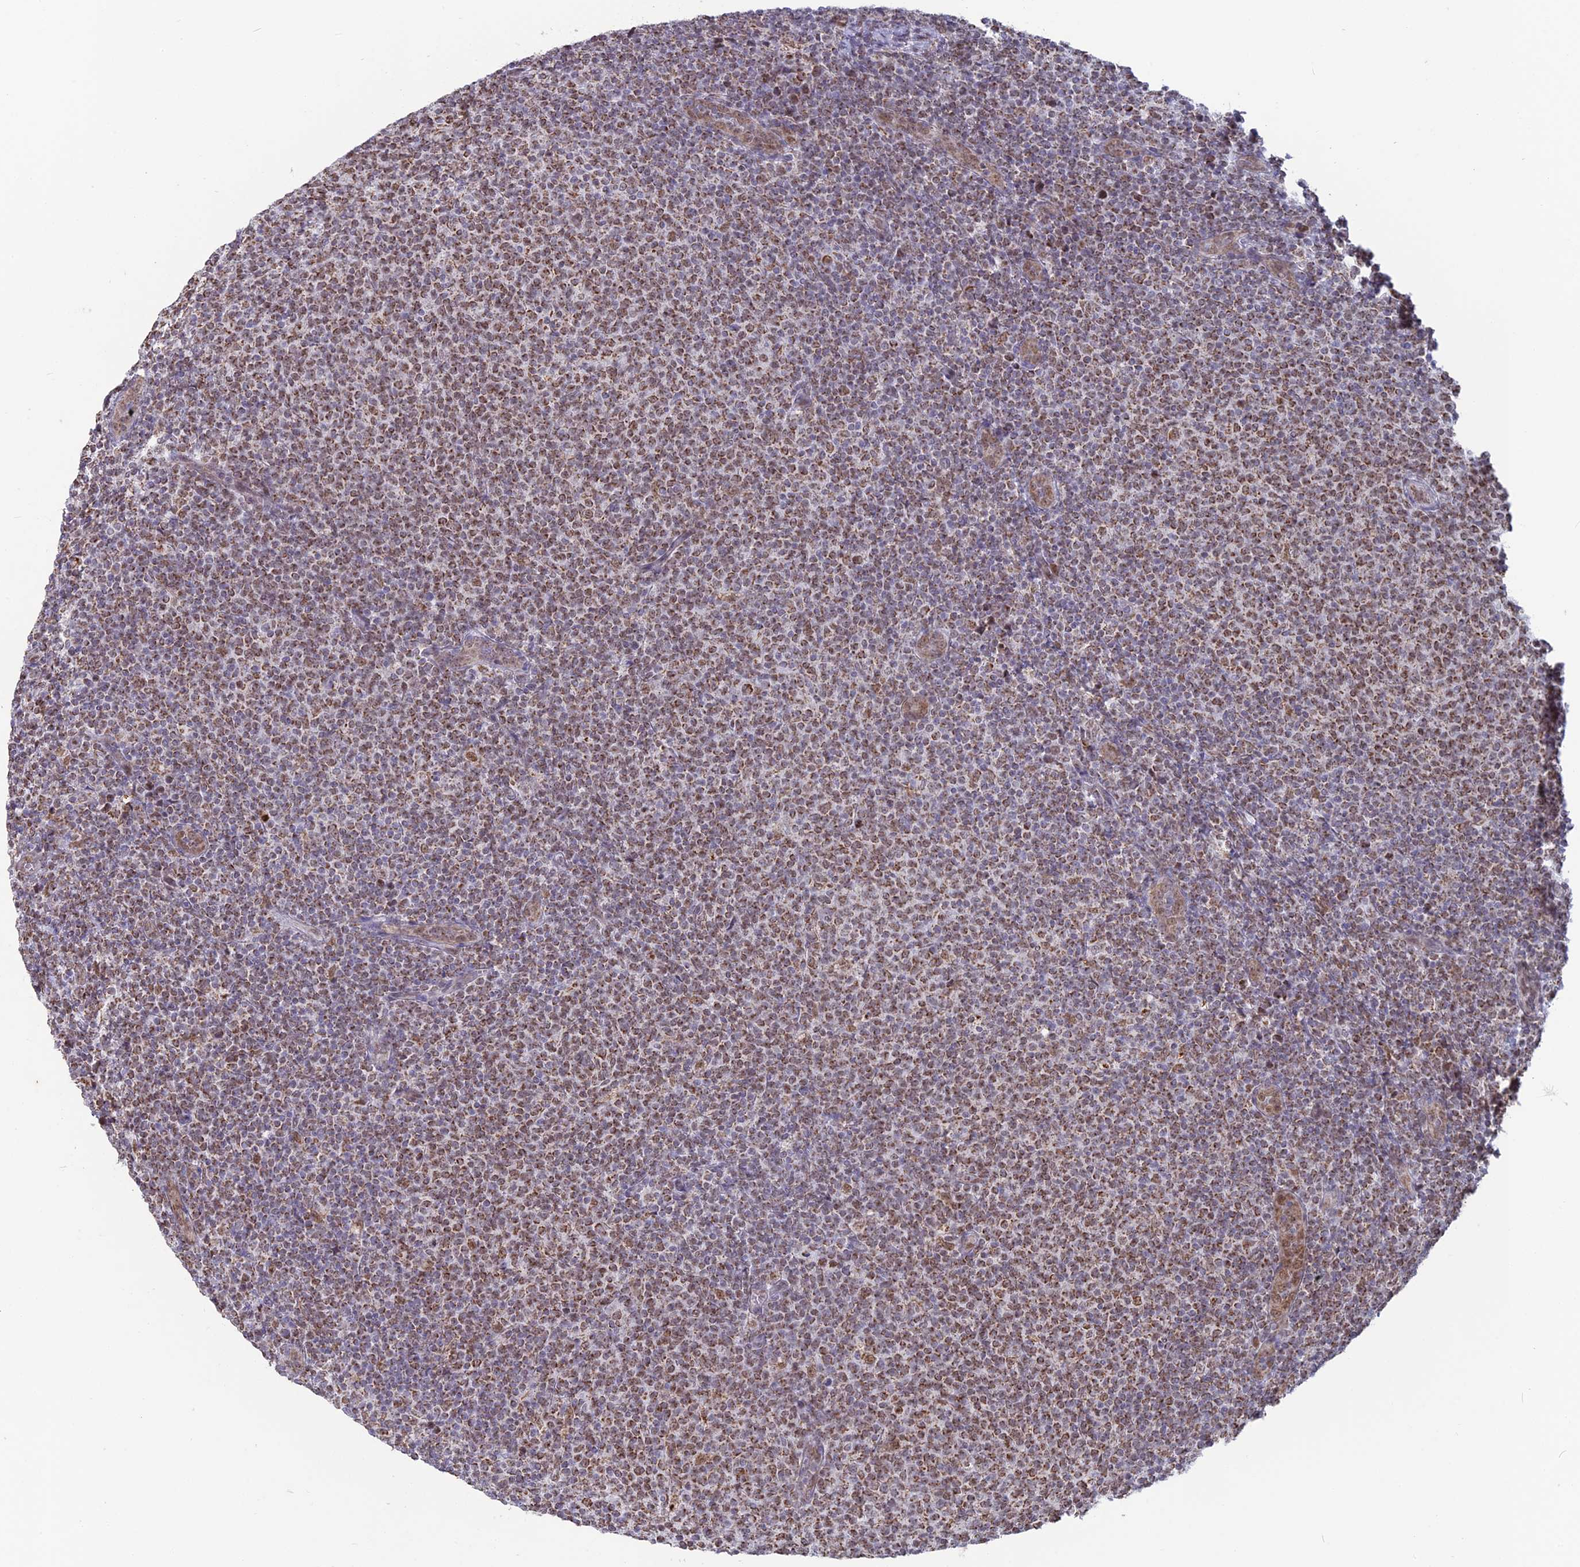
{"staining": {"intensity": "moderate", "quantity": ">75%", "location": "cytoplasmic/membranous"}, "tissue": "lymphoma", "cell_type": "Tumor cells", "image_type": "cancer", "snomed": [{"axis": "morphology", "description": "Malignant lymphoma, non-Hodgkin's type, Low grade"}, {"axis": "topography", "description": "Lymph node"}], "caption": "Immunohistochemical staining of low-grade malignant lymphoma, non-Hodgkin's type displays medium levels of moderate cytoplasmic/membranous protein staining in about >75% of tumor cells. The staining was performed using DAB (3,3'-diaminobenzidine), with brown indicating positive protein expression. Nuclei are stained blue with hematoxylin.", "gene": "ARHGAP40", "patient": {"sex": "male", "age": 66}}